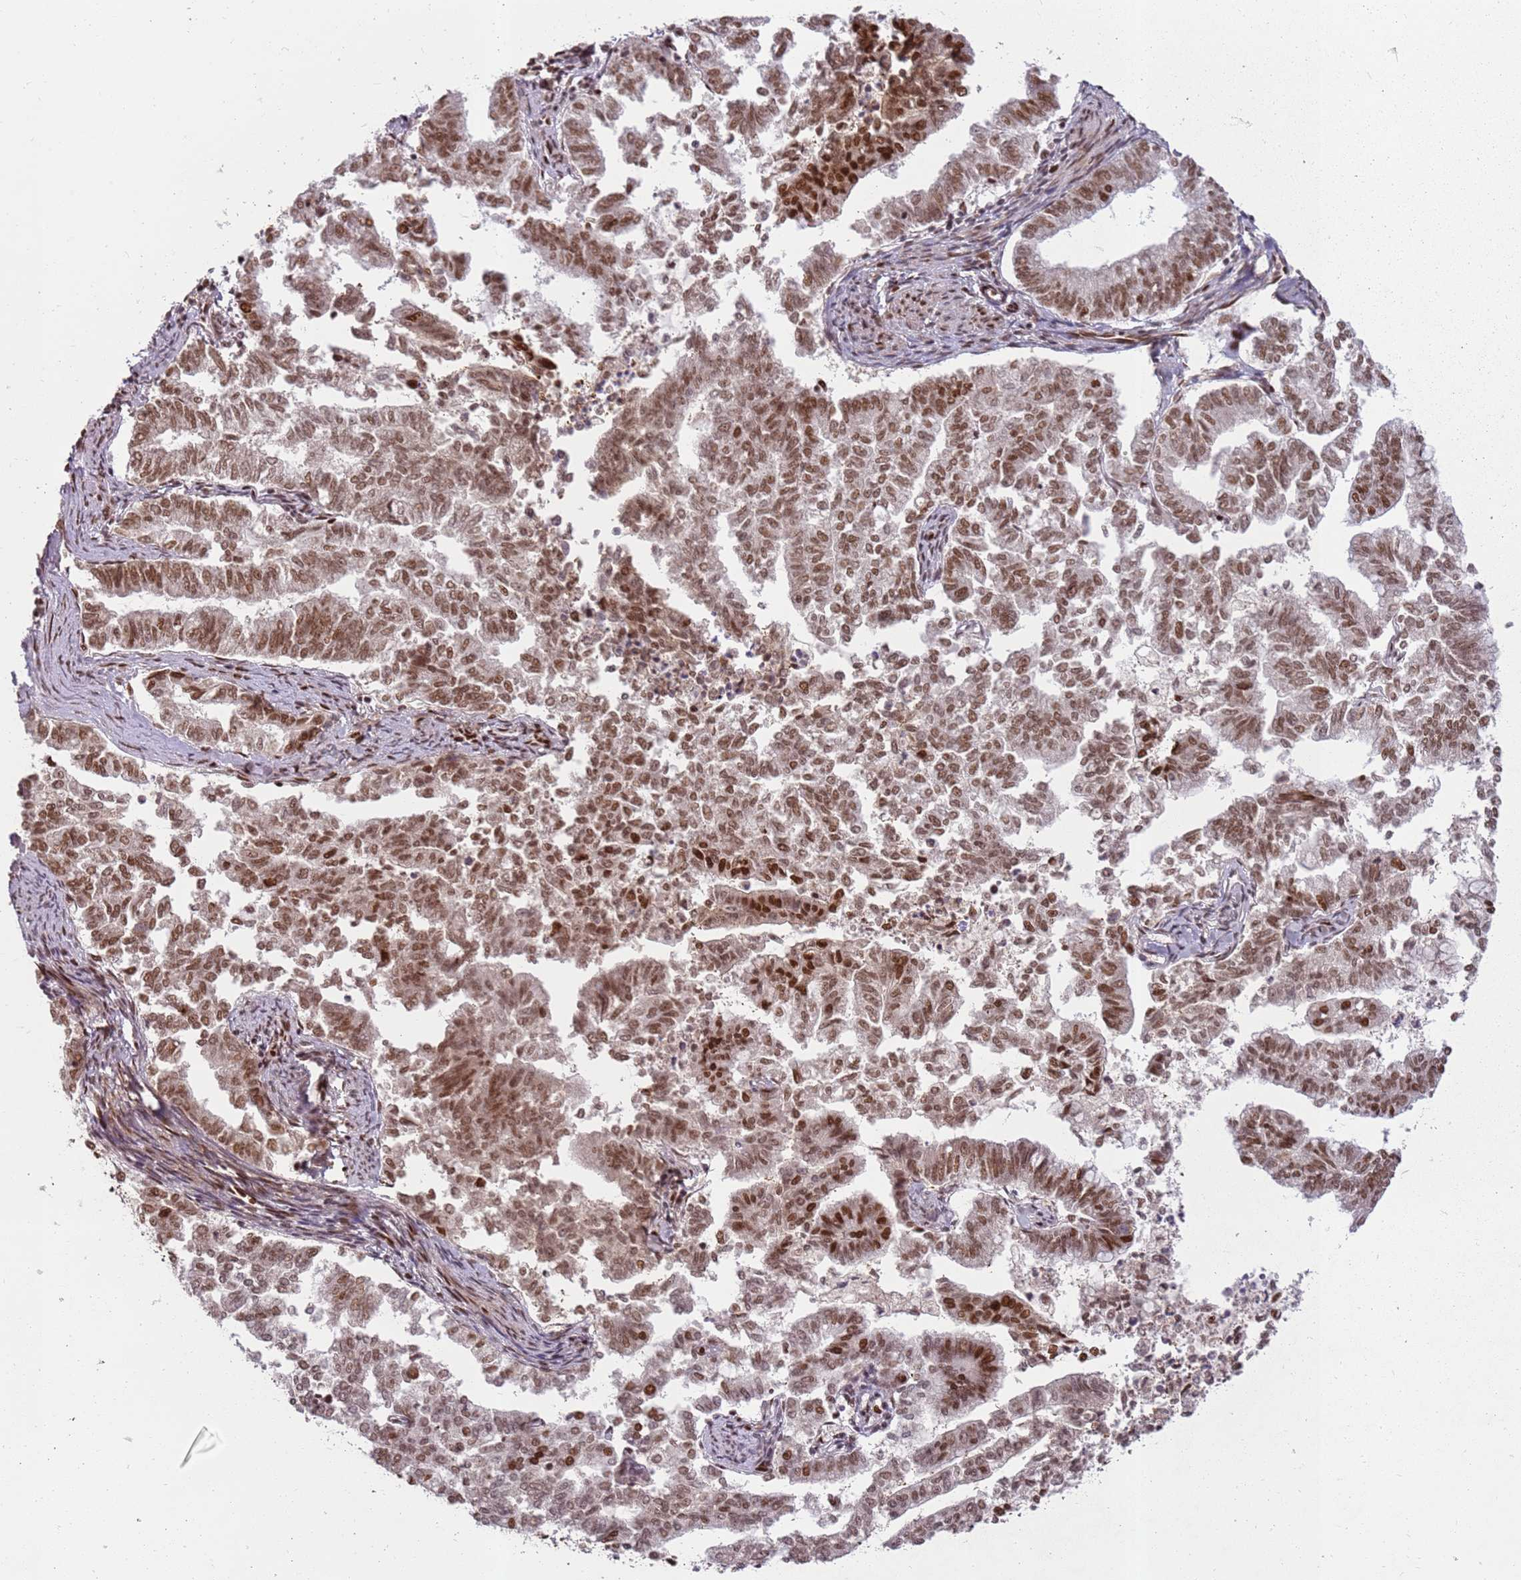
{"staining": {"intensity": "moderate", "quantity": ">75%", "location": "nuclear"}, "tissue": "endometrial cancer", "cell_type": "Tumor cells", "image_type": "cancer", "snomed": [{"axis": "morphology", "description": "Adenocarcinoma, NOS"}, {"axis": "topography", "description": "Endometrium"}], "caption": "Endometrial adenocarcinoma stained with a brown dye exhibits moderate nuclear positive expression in approximately >75% of tumor cells.", "gene": "TENT4A", "patient": {"sex": "female", "age": 79}}